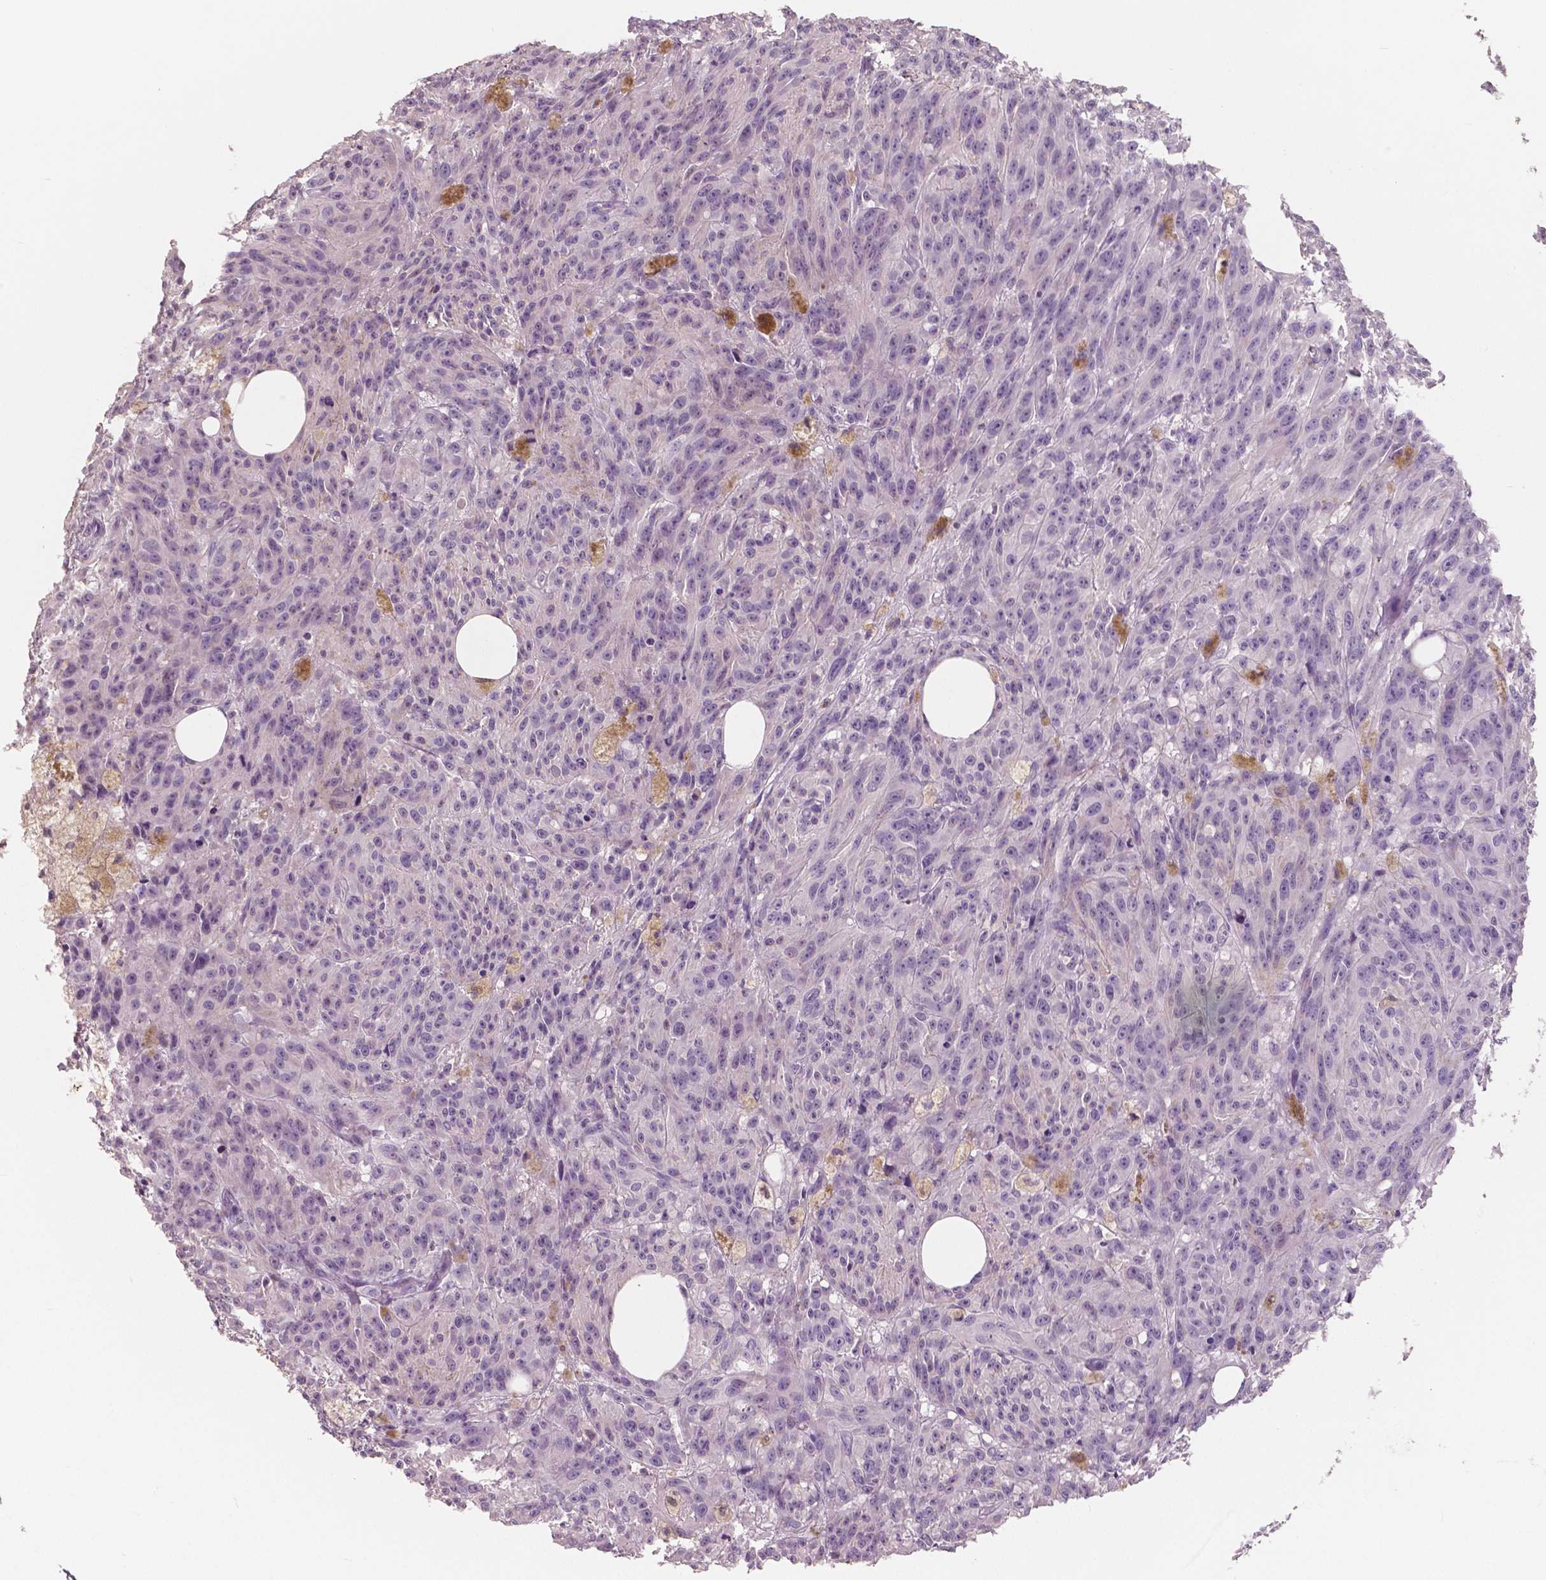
{"staining": {"intensity": "negative", "quantity": "none", "location": "none"}, "tissue": "melanoma", "cell_type": "Tumor cells", "image_type": "cancer", "snomed": [{"axis": "morphology", "description": "Malignant melanoma, NOS"}, {"axis": "topography", "description": "Skin"}], "caption": "Human malignant melanoma stained for a protein using immunohistochemistry (IHC) shows no expression in tumor cells.", "gene": "NECAB1", "patient": {"sex": "female", "age": 34}}